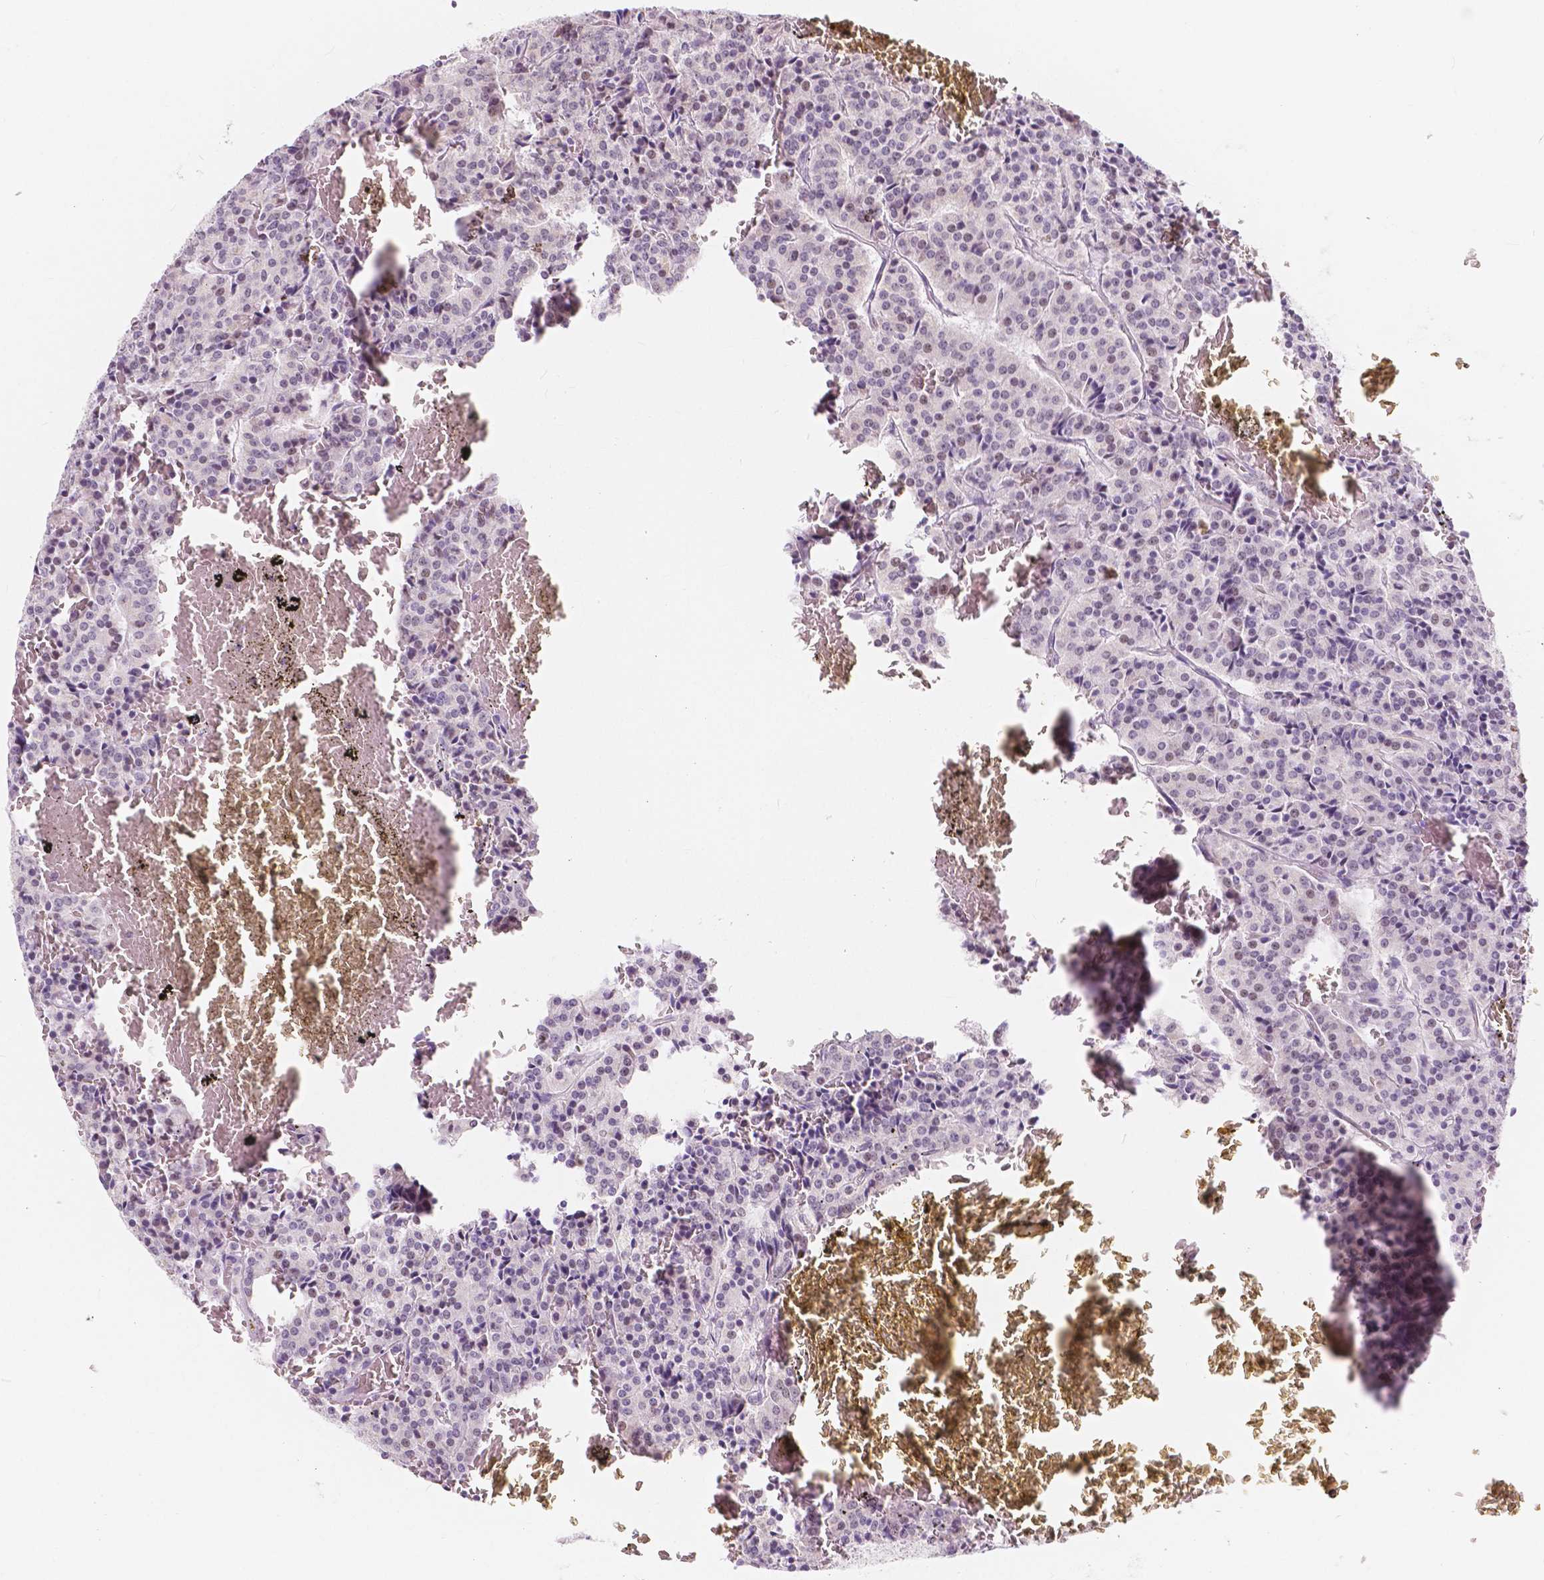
{"staining": {"intensity": "negative", "quantity": "none", "location": "none"}, "tissue": "carcinoid", "cell_type": "Tumor cells", "image_type": "cancer", "snomed": [{"axis": "morphology", "description": "Carcinoid, malignant, NOS"}, {"axis": "topography", "description": "Lung"}], "caption": "DAB immunohistochemical staining of malignant carcinoid exhibits no significant positivity in tumor cells.", "gene": "NOLC1", "patient": {"sex": "male", "age": 70}}